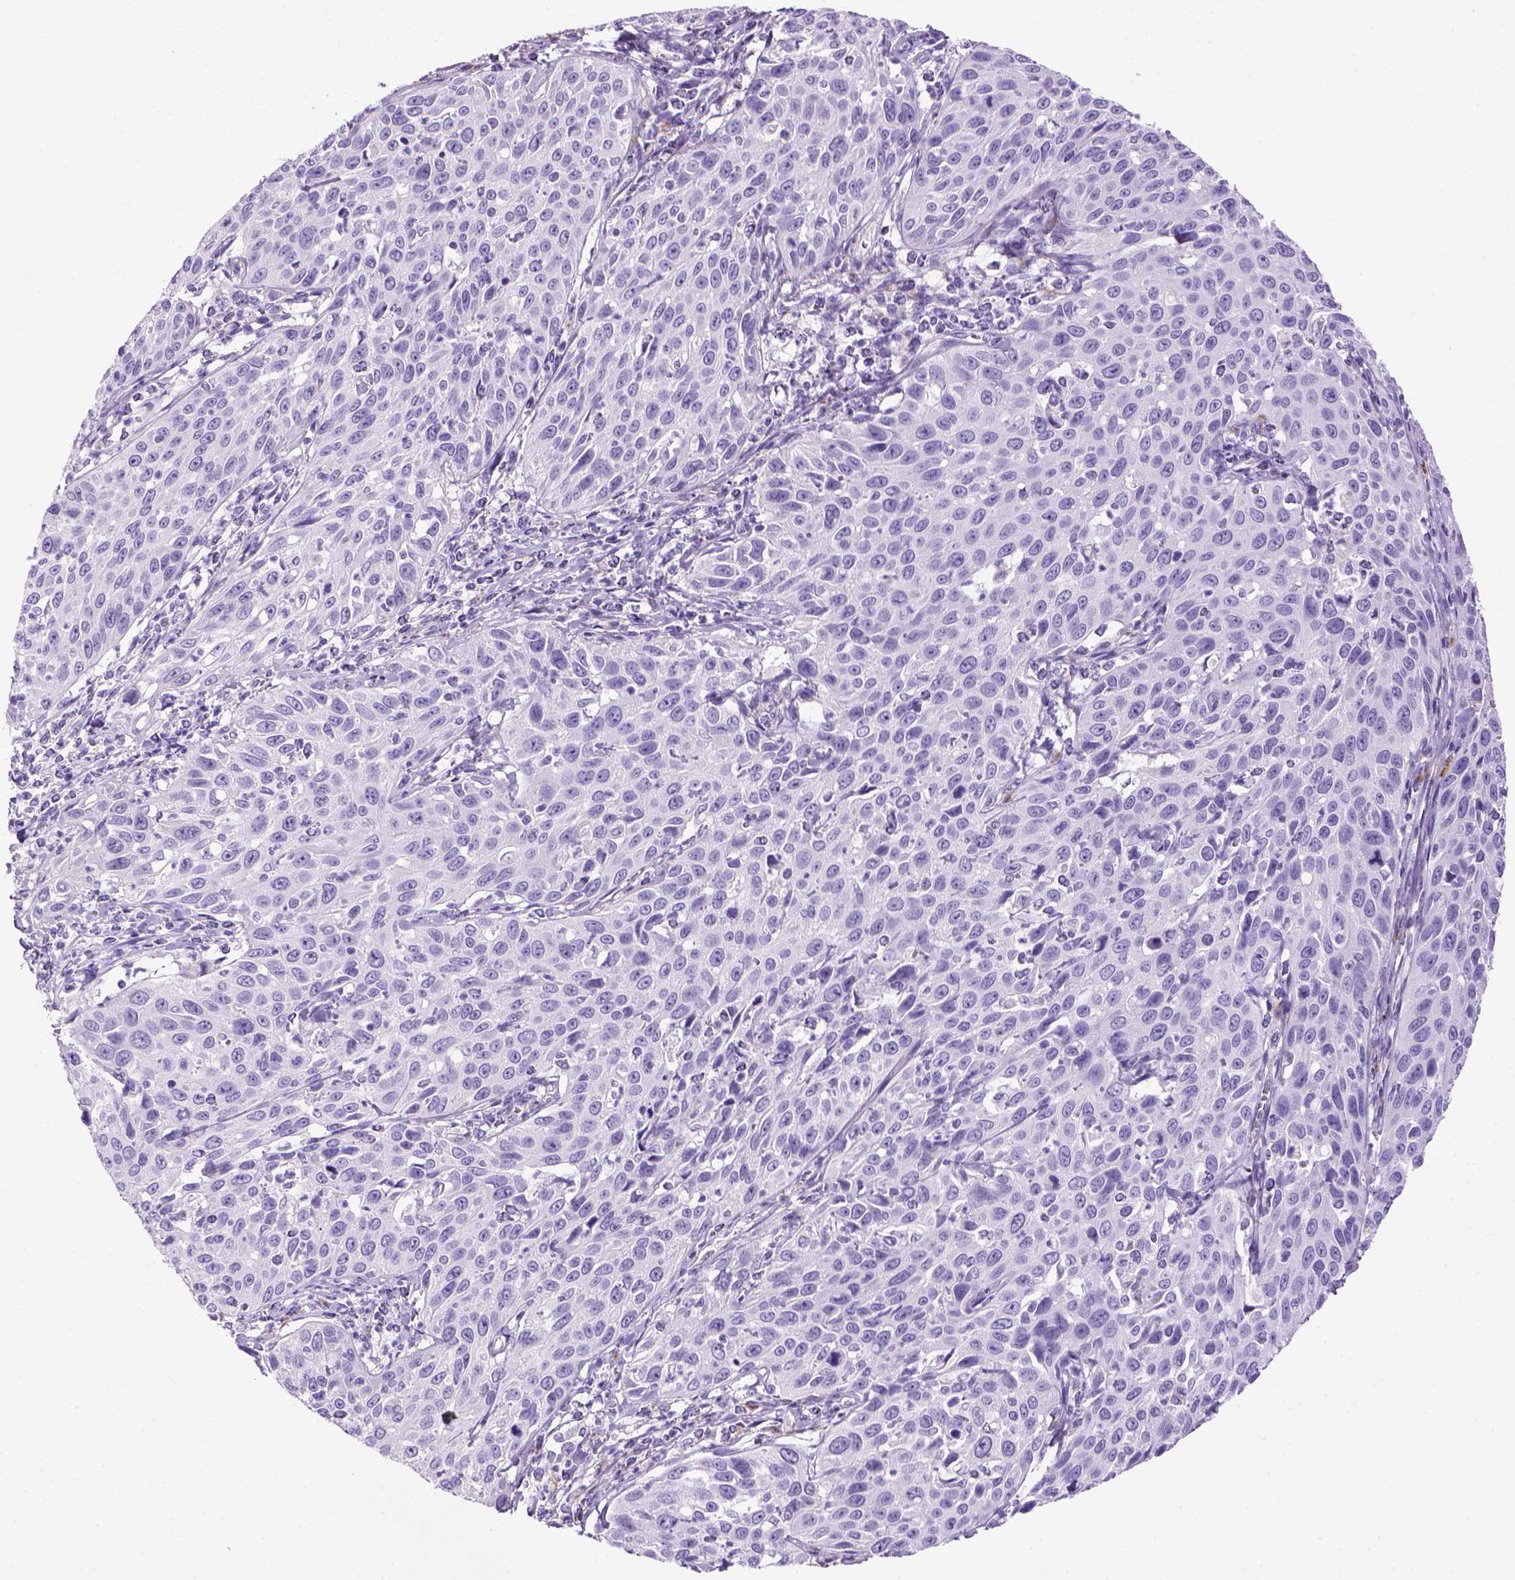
{"staining": {"intensity": "negative", "quantity": "none", "location": "none"}, "tissue": "cervical cancer", "cell_type": "Tumor cells", "image_type": "cancer", "snomed": [{"axis": "morphology", "description": "Squamous cell carcinoma, NOS"}, {"axis": "topography", "description": "Cervix"}], "caption": "Immunohistochemistry (IHC) micrograph of cervical cancer (squamous cell carcinoma) stained for a protein (brown), which demonstrates no expression in tumor cells.", "gene": "ARHGEF33", "patient": {"sex": "female", "age": 26}}